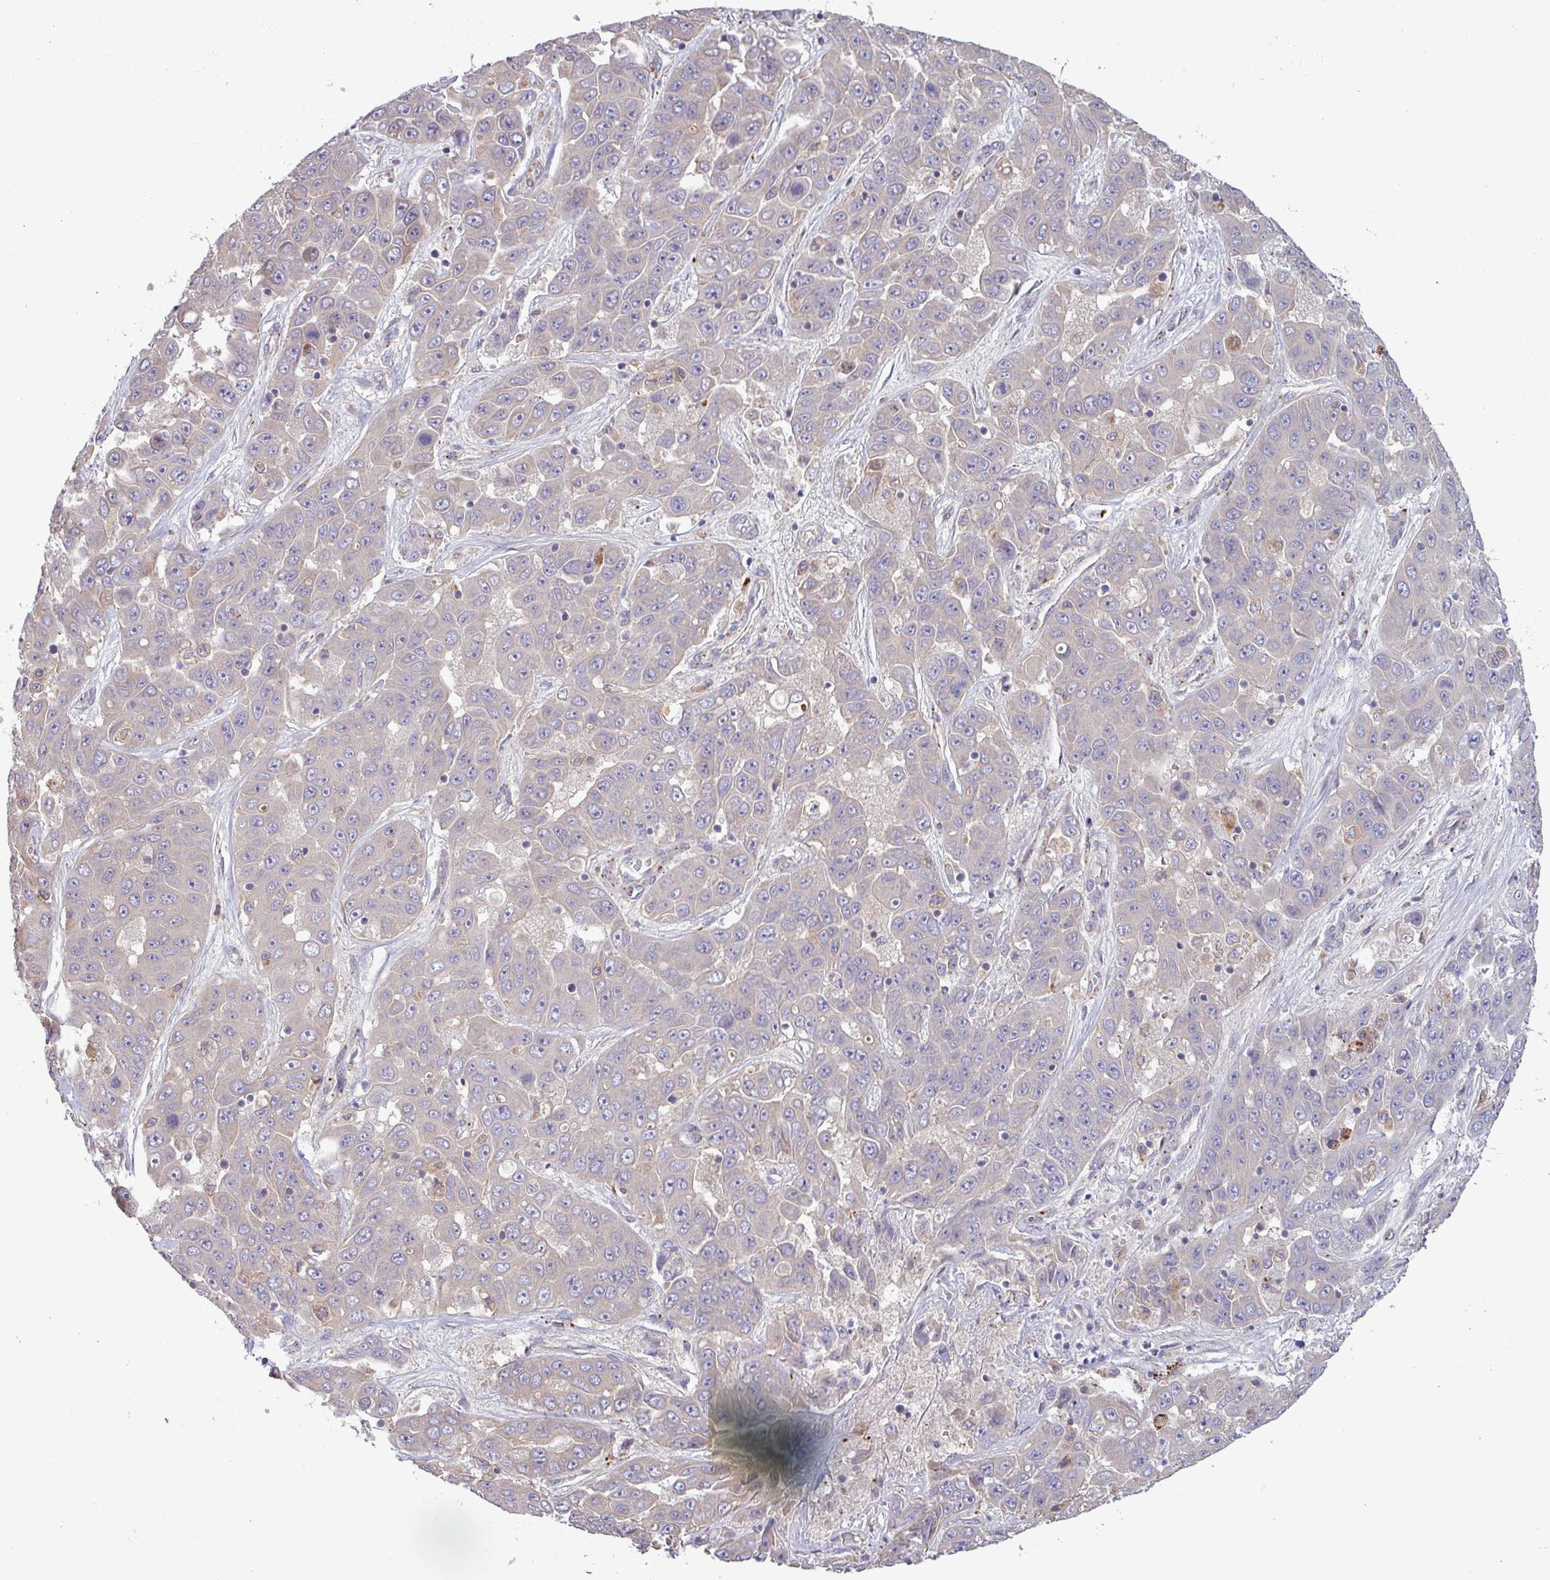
{"staining": {"intensity": "negative", "quantity": "none", "location": "none"}, "tissue": "liver cancer", "cell_type": "Tumor cells", "image_type": "cancer", "snomed": [{"axis": "morphology", "description": "Cholangiocarcinoma"}, {"axis": "topography", "description": "Liver"}], "caption": "Immunohistochemistry of human liver cancer demonstrates no expression in tumor cells.", "gene": "PLIN2", "patient": {"sex": "female", "age": 52}}